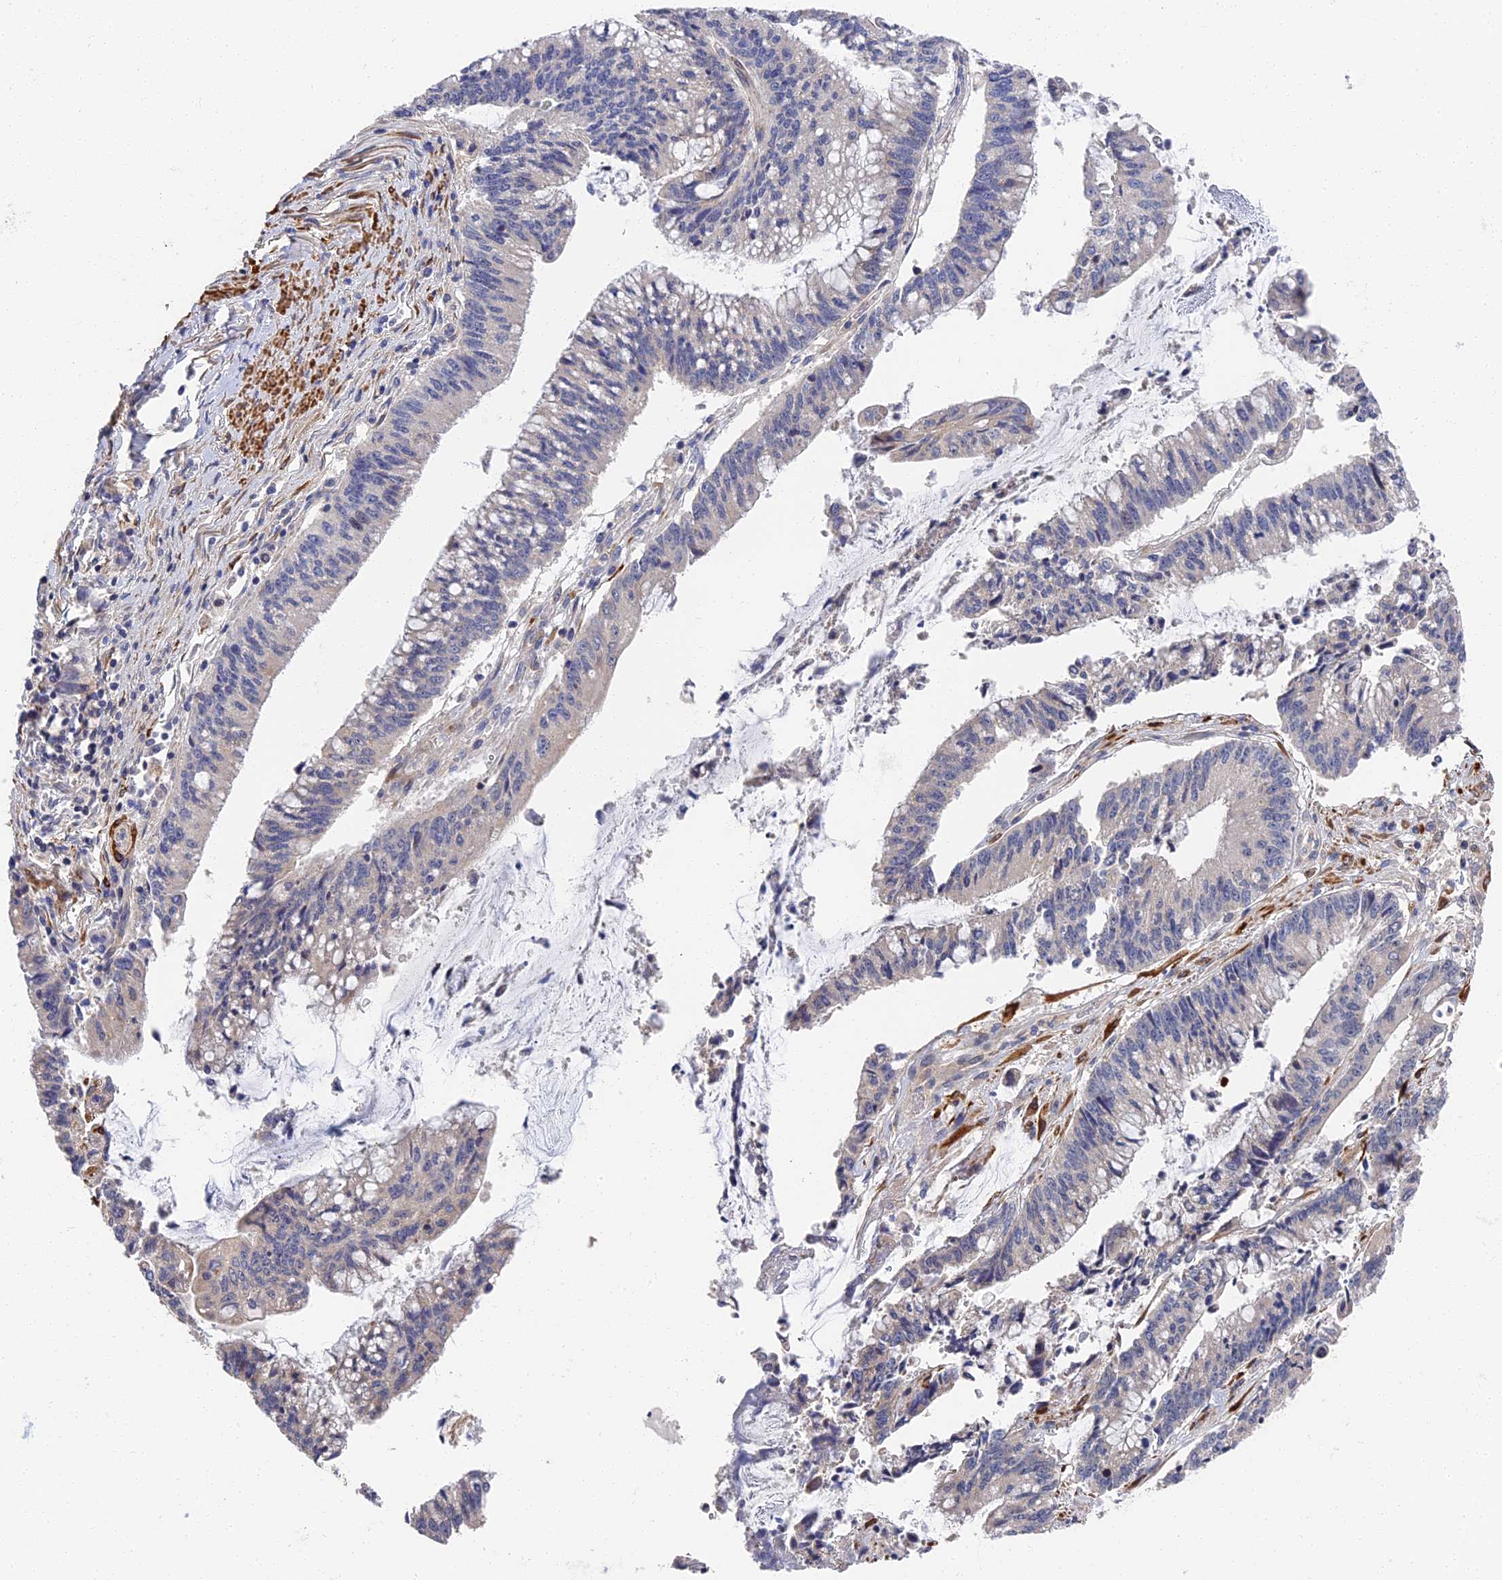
{"staining": {"intensity": "negative", "quantity": "none", "location": "none"}, "tissue": "pancreatic cancer", "cell_type": "Tumor cells", "image_type": "cancer", "snomed": [{"axis": "morphology", "description": "Adenocarcinoma, NOS"}, {"axis": "topography", "description": "Pancreas"}], "caption": "Pancreatic adenocarcinoma was stained to show a protein in brown. There is no significant staining in tumor cells.", "gene": "CCDC113", "patient": {"sex": "female", "age": 50}}